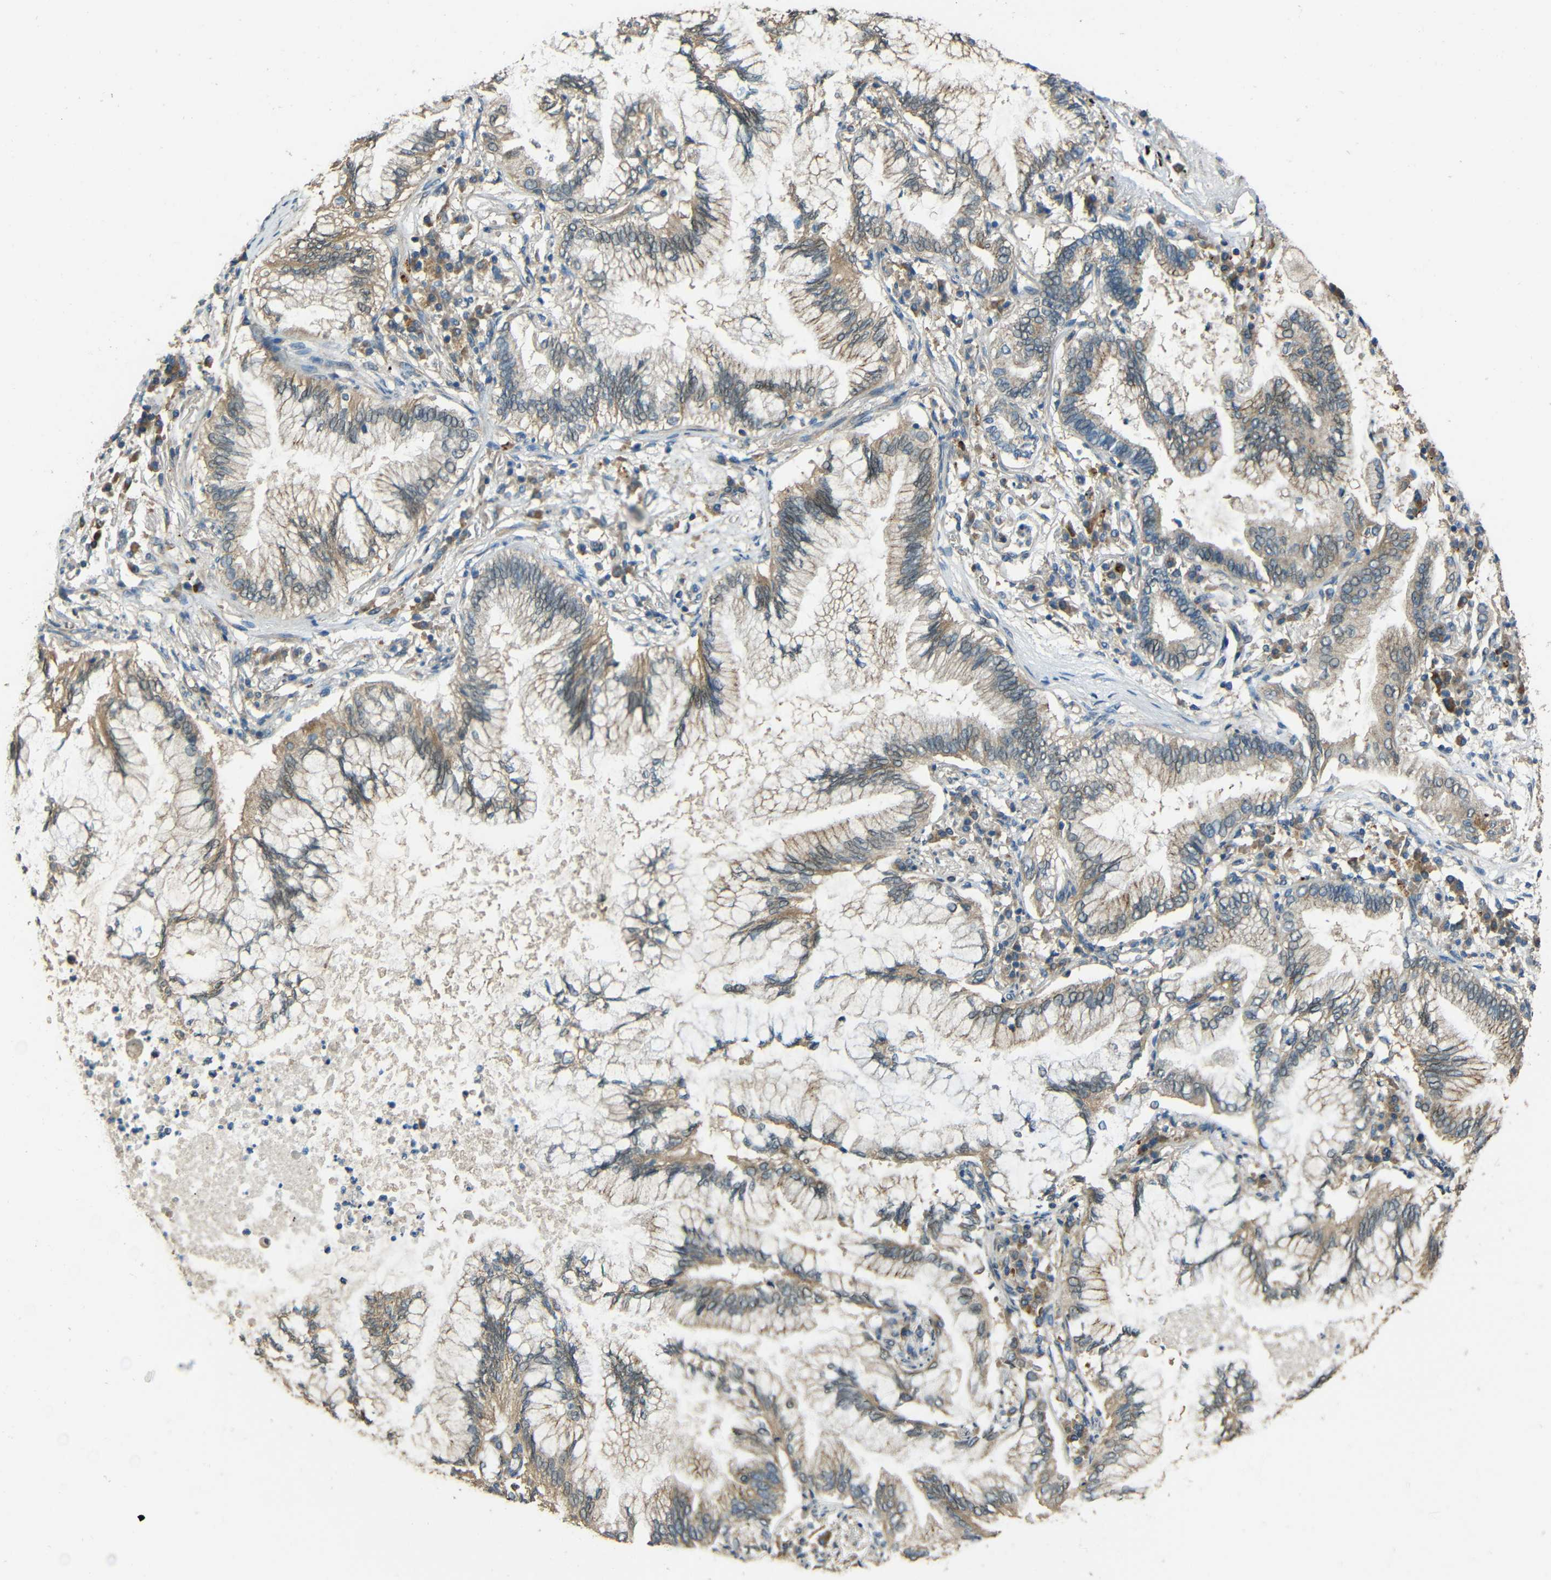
{"staining": {"intensity": "moderate", "quantity": "25%-75%", "location": "cytoplasmic/membranous"}, "tissue": "lung cancer", "cell_type": "Tumor cells", "image_type": "cancer", "snomed": [{"axis": "morphology", "description": "Normal tissue, NOS"}, {"axis": "morphology", "description": "Adenocarcinoma, NOS"}, {"axis": "topography", "description": "Bronchus"}, {"axis": "topography", "description": "Lung"}], "caption": "Protein staining reveals moderate cytoplasmic/membranous staining in about 25%-75% of tumor cells in lung cancer.", "gene": "ACACA", "patient": {"sex": "female", "age": 70}}